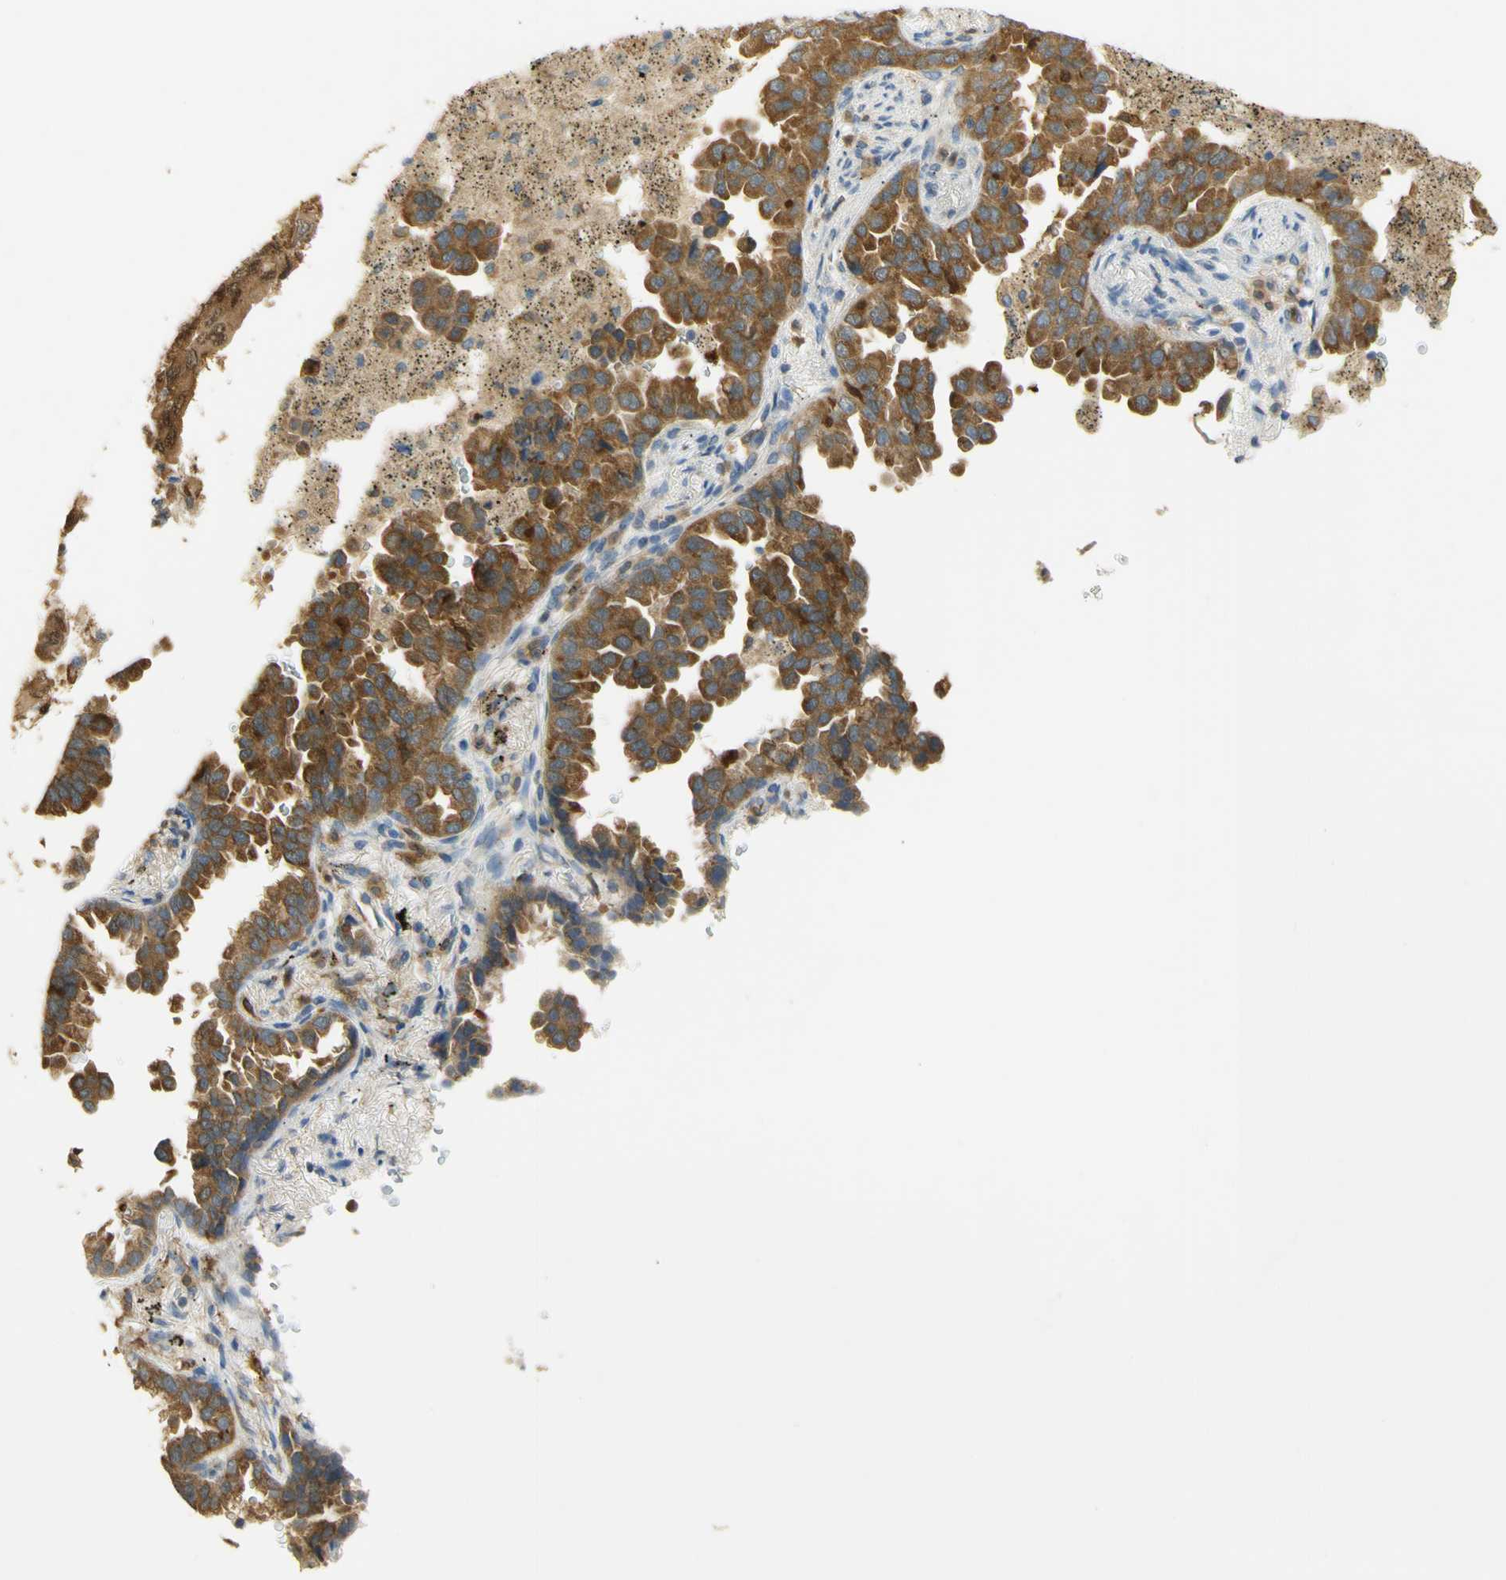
{"staining": {"intensity": "moderate", "quantity": ">75%", "location": "cytoplasmic/membranous"}, "tissue": "lung cancer", "cell_type": "Tumor cells", "image_type": "cancer", "snomed": [{"axis": "morphology", "description": "Normal tissue, NOS"}, {"axis": "morphology", "description": "Adenocarcinoma, NOS"}, {"axis": "topography", "description": "Lung"}], "caption": "This is an image of immunohistochemistry (IHC) staining of adenocarcinoma (lung), which shows moderate expression in the cytoplasmic/membranous of tumor cells.", "gene": "PAK1", "patient": {"sex": "male", "age": 59}}